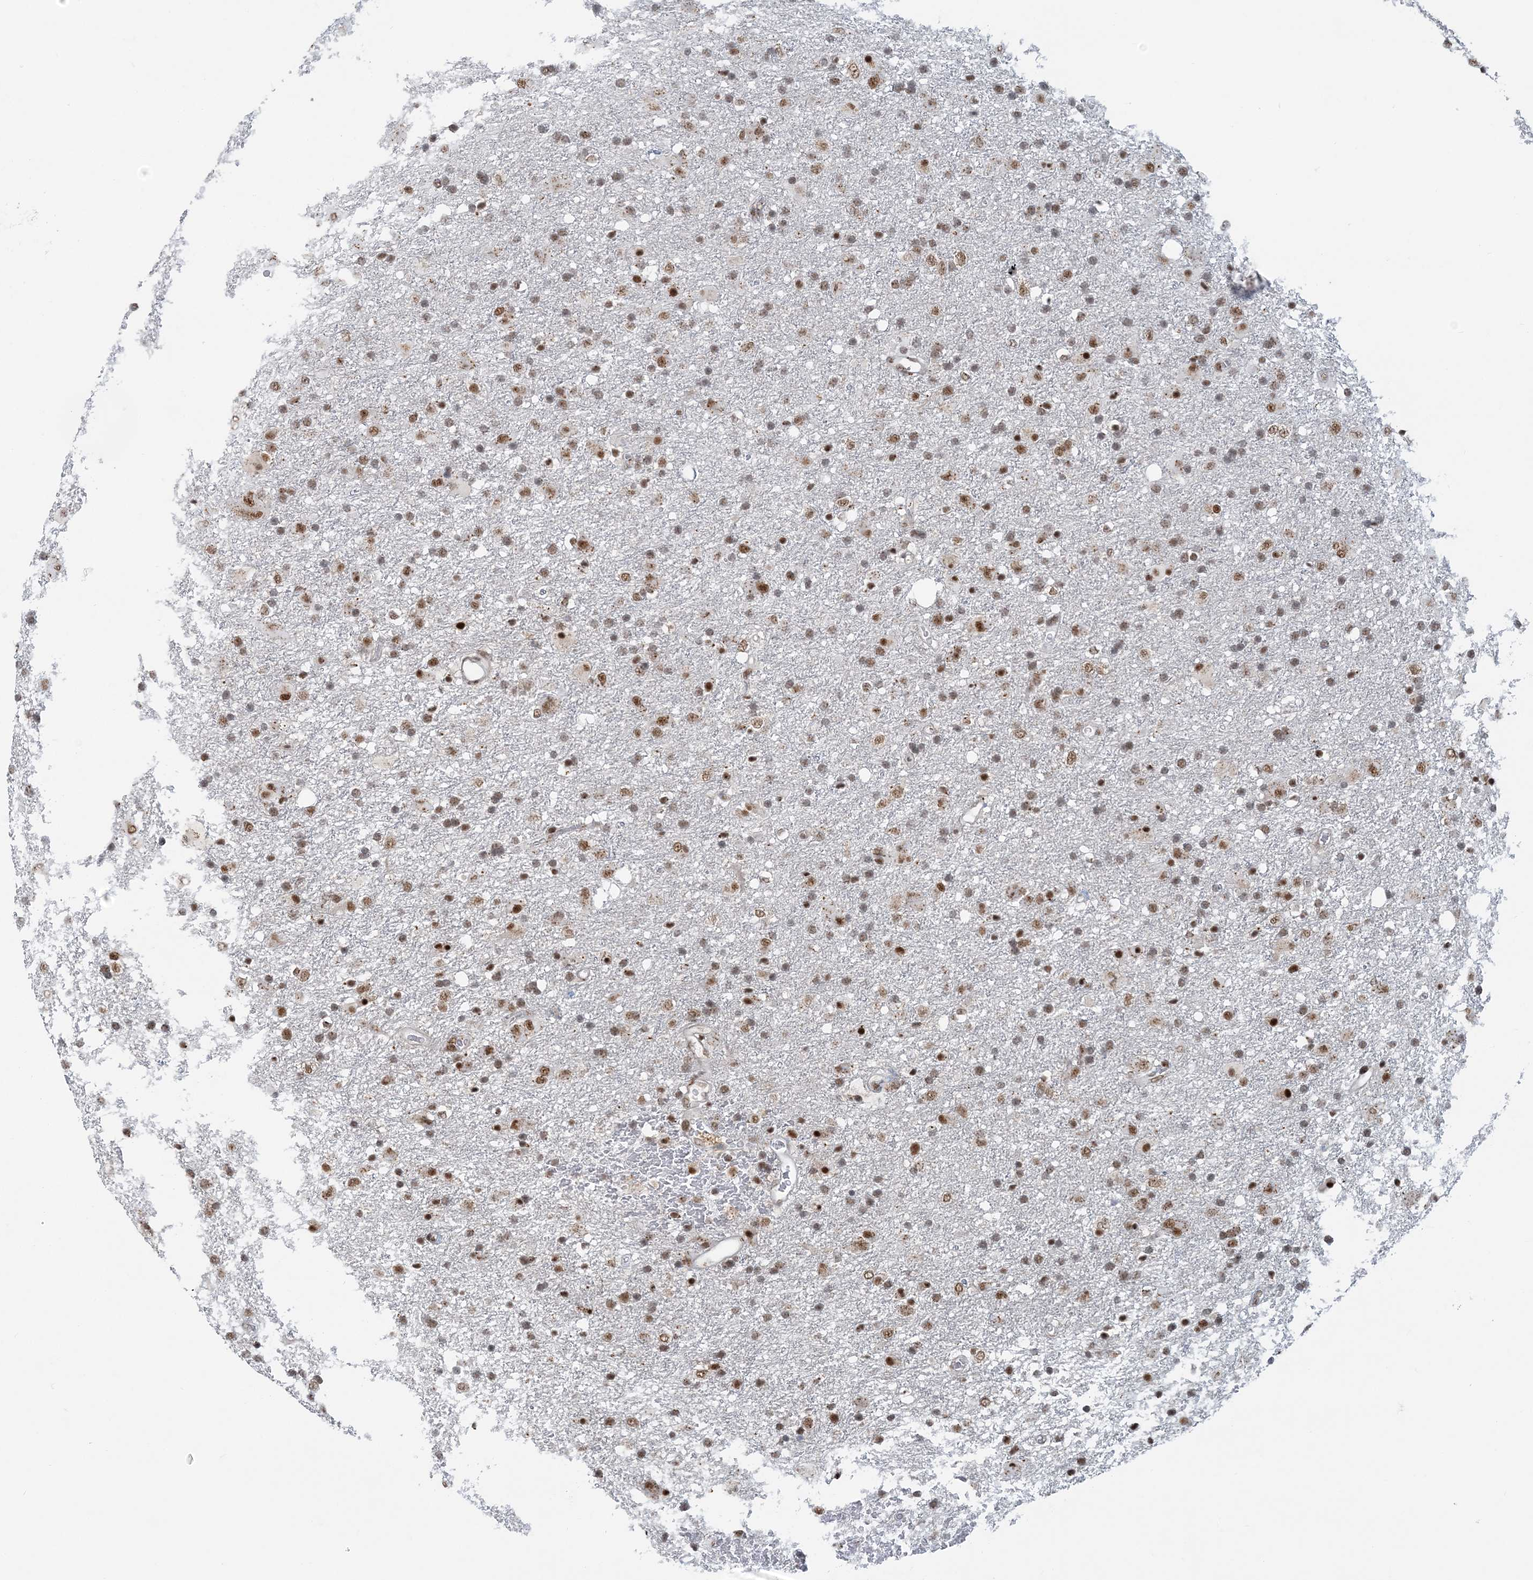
{"staining": {"intensity": "moderate", "quantity": ">75%", "location": "nuclear"}, "tissue": "glioma", "cell_type": "Tumor cells", "image_type": "cancer", "snomed": [{"axis": "morphology", "description": "Glioma, malignant, Low grade"}, {"axis": "topography", "description": "Brain"}], "caption": "Immunohistochemical staining of low-grade glioma (malignant) exhibits medium levels of moderate nuclear staining in about >75% of tumor cells. (Stains: DAB (3,3'-diaminobenzidine) in brown, nuclei in blue, Microscopy: brightfield microscopy at high magnification).", "gene": "PLRG1", "patient": {"sex": "male", "age": 65}}